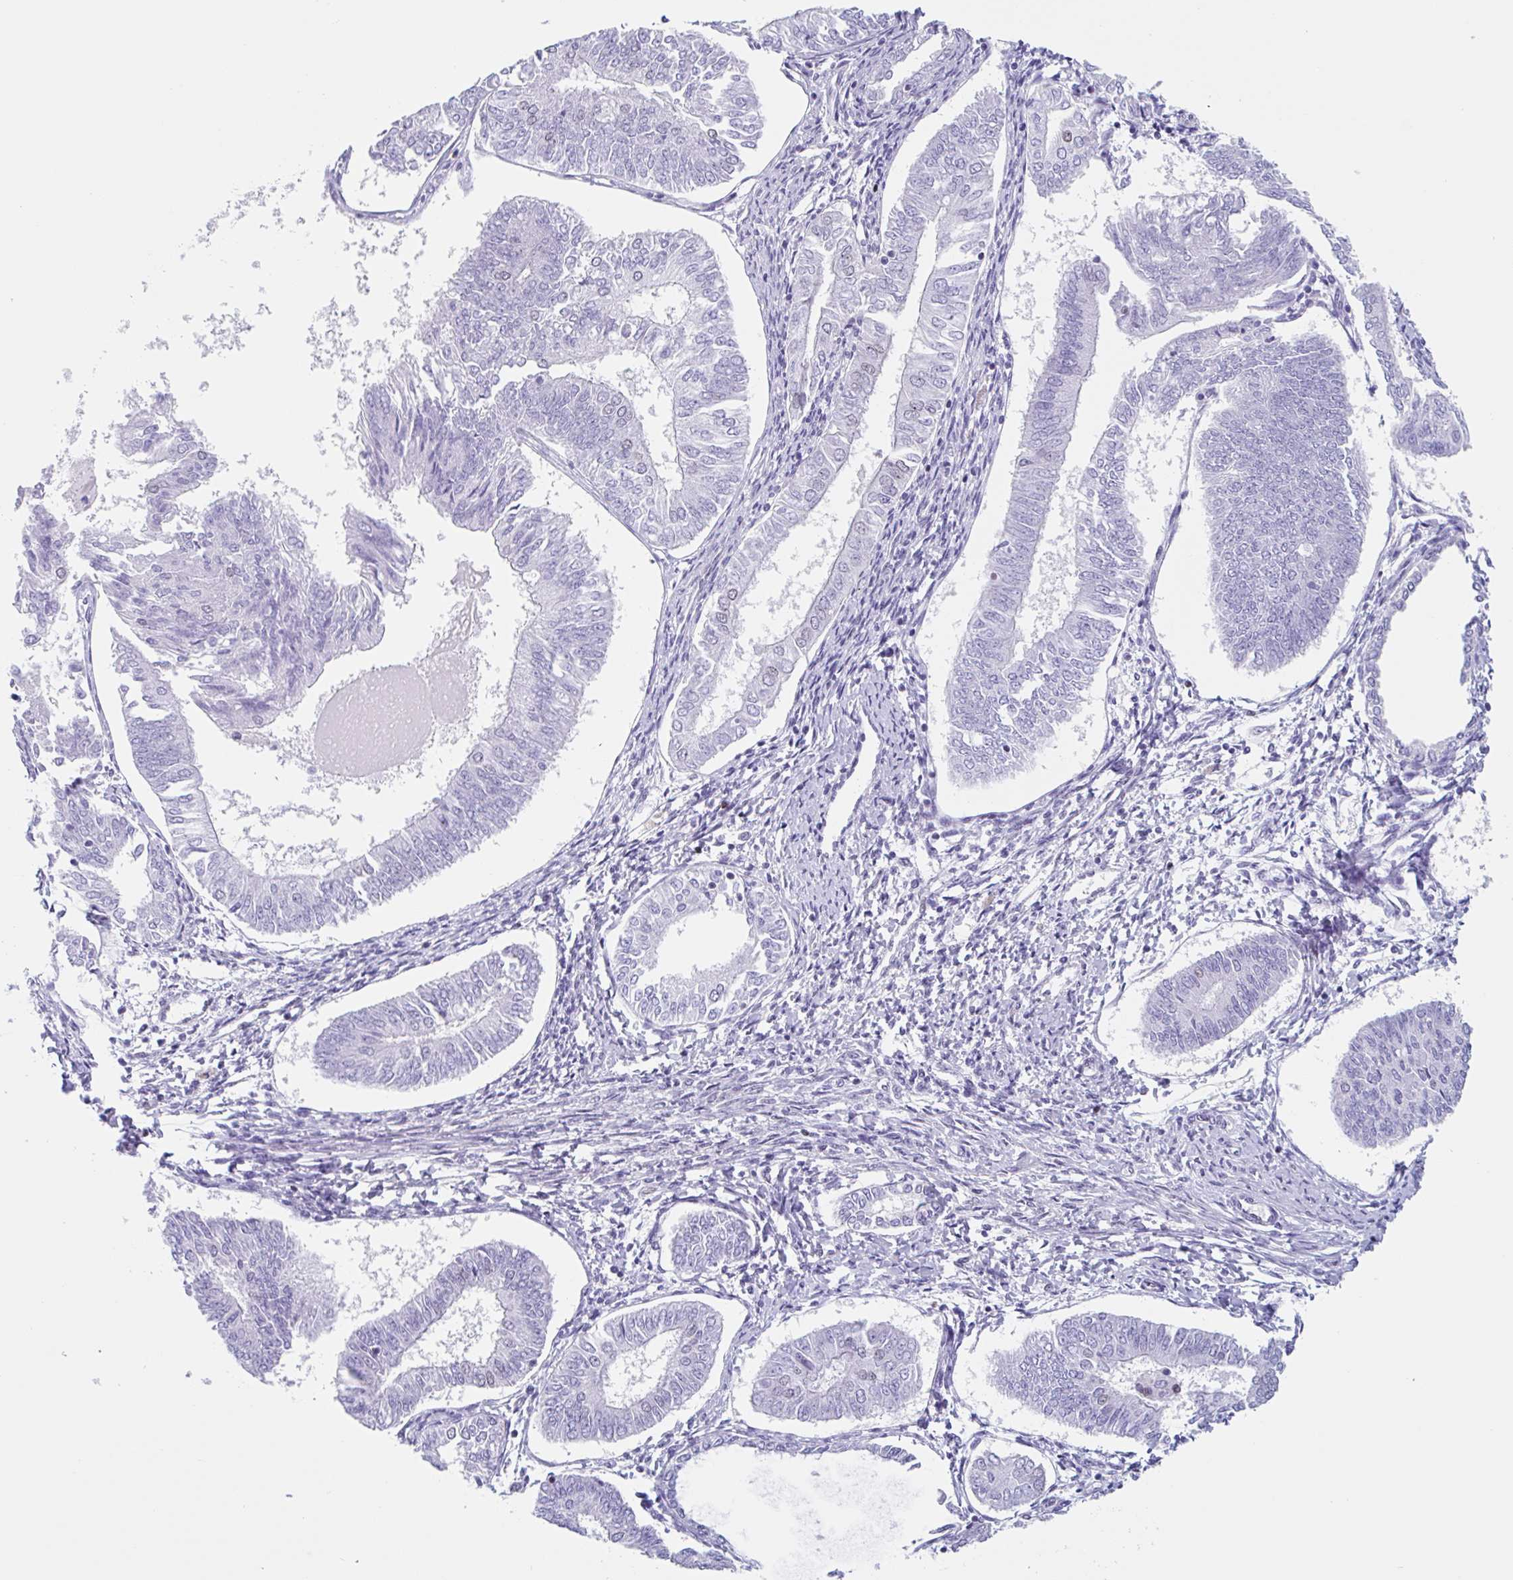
{"staining": {"intensity": "negative", "quantity": "none", "location": "none"}, "tissue": "endometrial cancer", "cell_type": "Tumor cells", "image_type": "cancer", "snomed": [{"axis": "morphology", "description": "Adenocarcinoma, NOS"}, {"axis": "topography", "description": "Endometrium"}], "caption": "This image is of adenocarcinoma (endometrial) stained with immunohistochemistry to label a protein in brown with the nuclei are counter-stained blue. There is no expression in tumor cells.", "gene": "LENG9", "patient": {"sex": "female", "age": 58}}